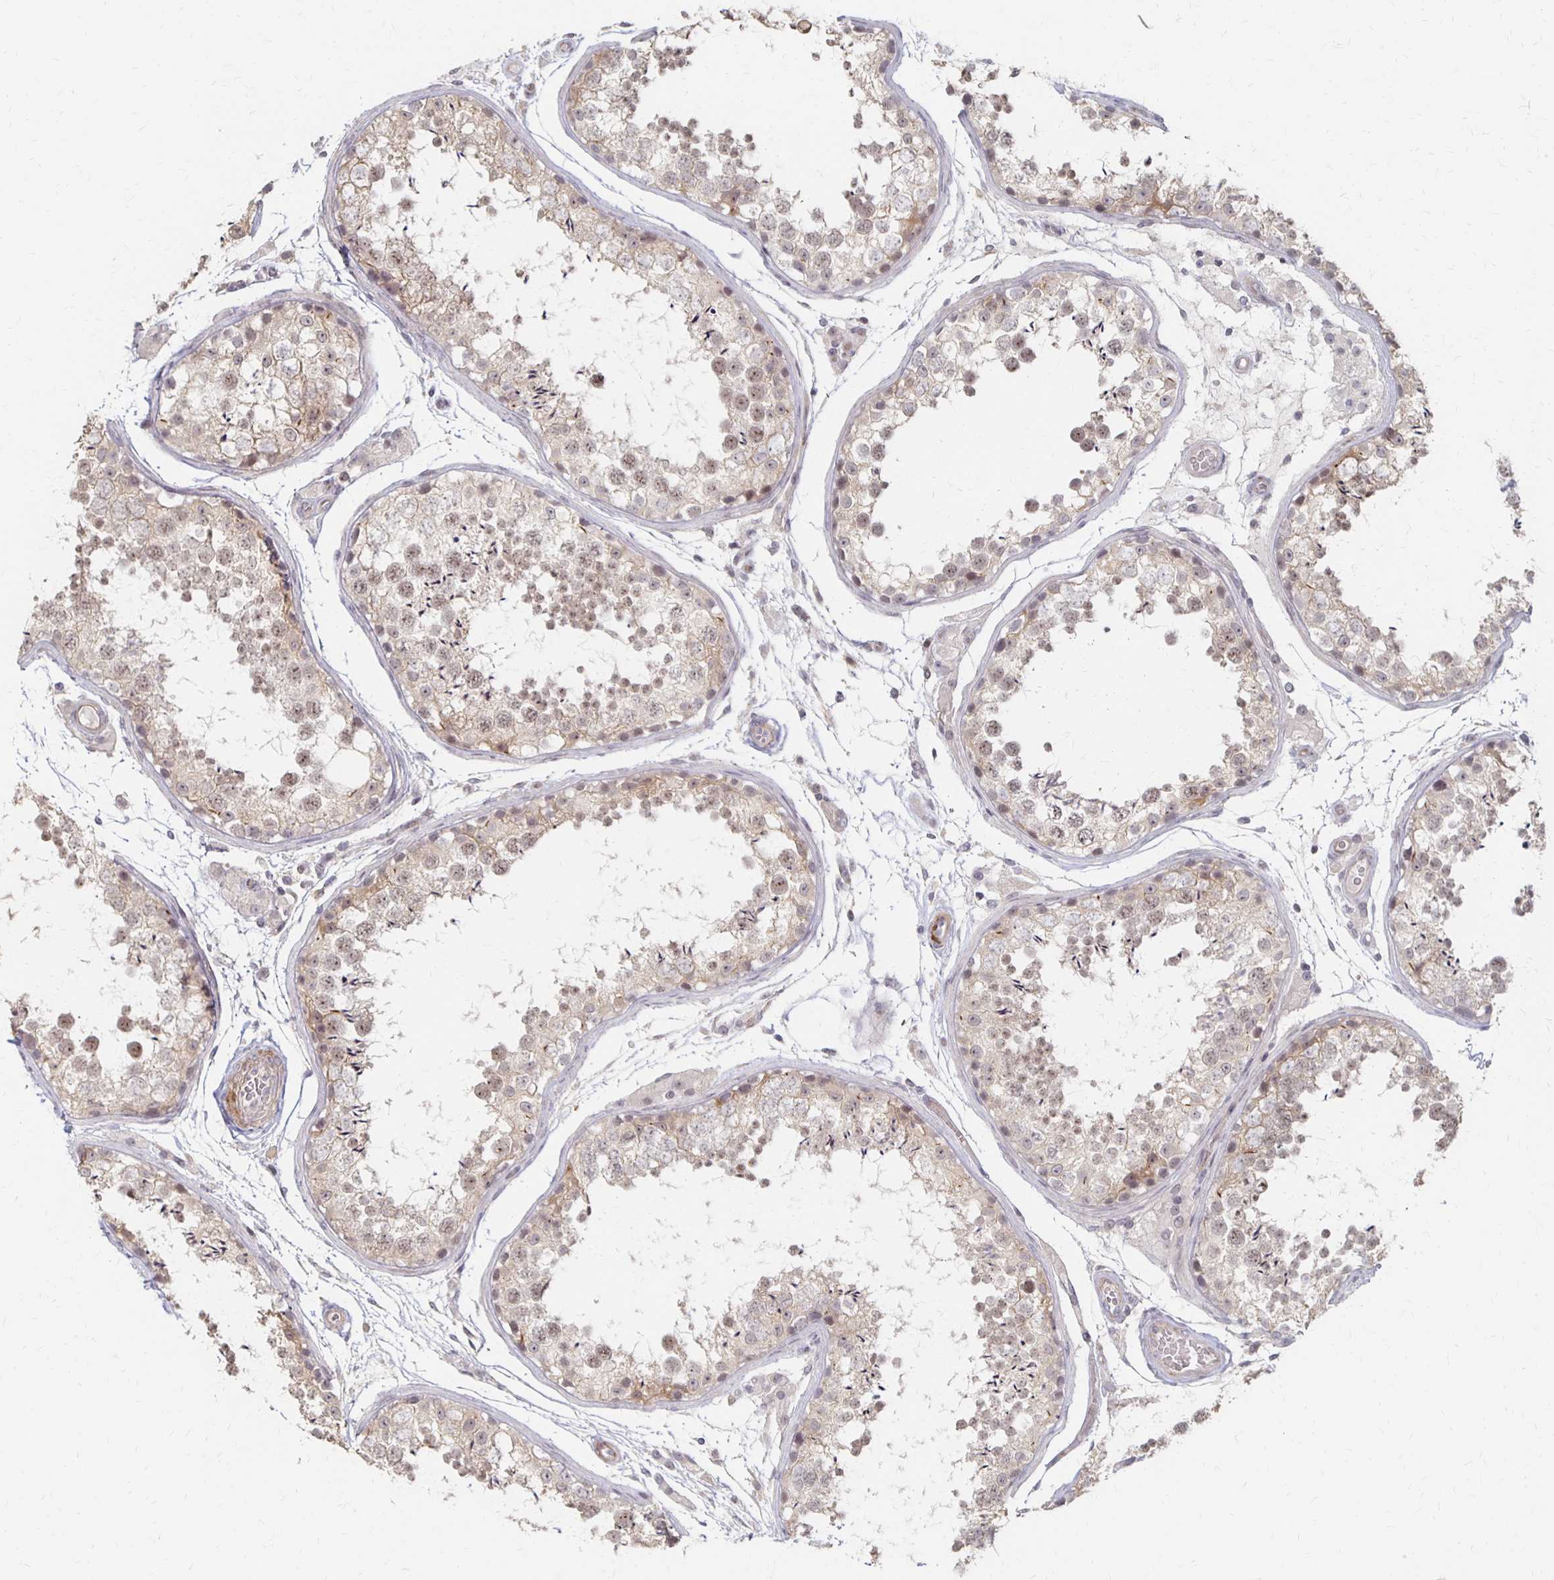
{"staining": {"intensity": "weak", "quantity": ">75%", "location": "cytoplasmic/membranous,nuclear"}, "tissue": "testis", "cell_type": "Cells in seminiferous ducts", "image_type": "normal", "snomed": [{"axis": "morphology", "description": "Normal tissue, NOS"}, {"axis": "topography", "description": "Testis"}], "caption": "Immunohistochemical staining of benign human testis displays >75% levels of weak cytoplasmic/membranous,nuclear protein staining in approximately >75% of cells in seminiferous ducts. (Brightfield microscopy of DAB IHC at high magnification).", "gene": "PRKCB", "patient": {"sex": "male", "age": 29}}